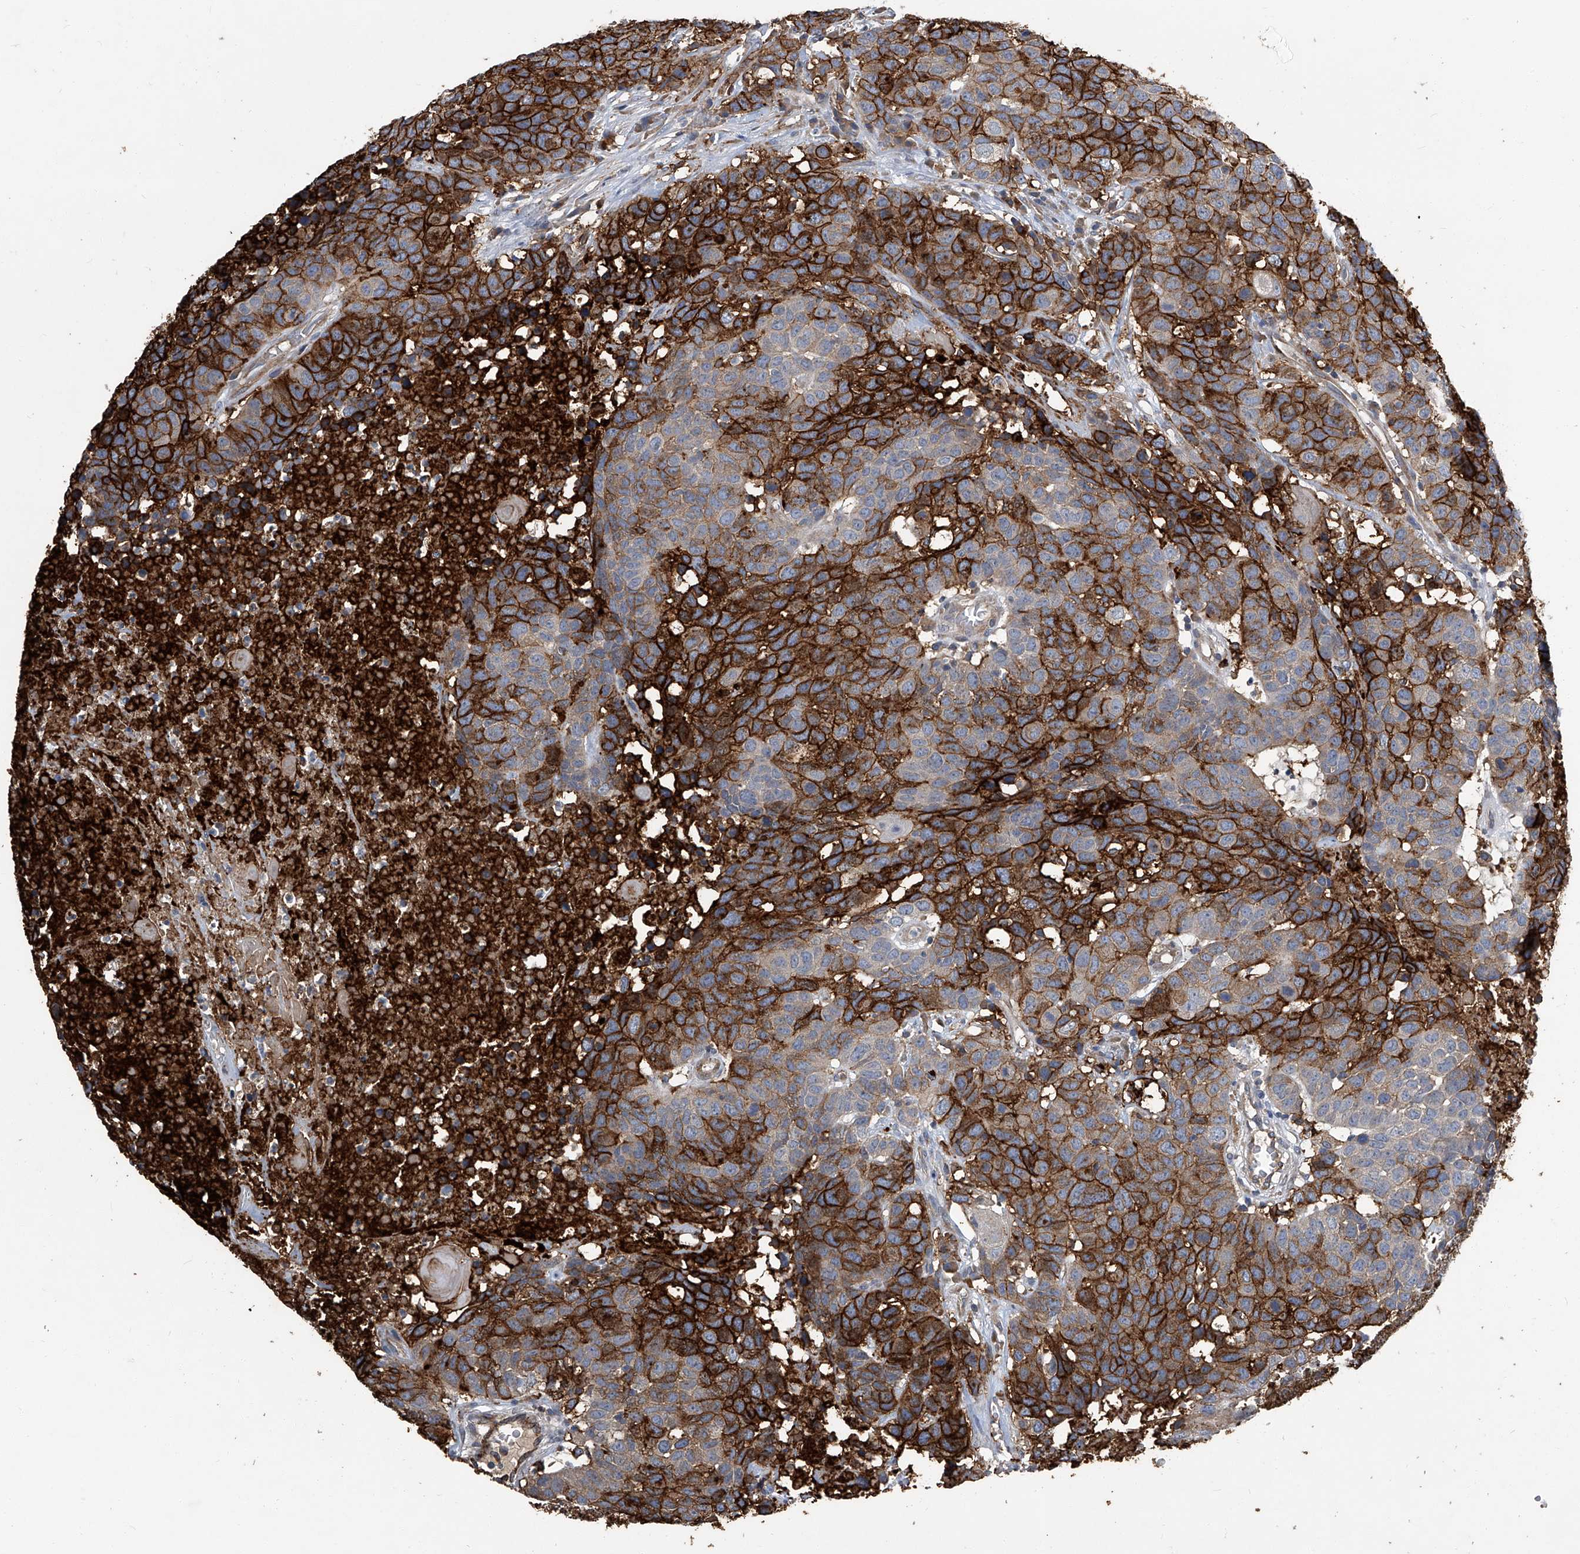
{"staining": {"intensity": "strong", "quantity": "25%-75%", "location": "cytoplasmic/membranous"}, "tissue": "head and neck cancer", "cell_type": "Tumor cells", "image_type": "cancer", "snomed": [{"axis": "morphology", "description": "Squamous cell carcinoma, NOS"}, {"axis": "topography", "description": "Head-Neck"}], "caption": "Brown immunohistochemical staining in head and neck cancer (squamous cell carcinoma) displays strong cytoplasmic/membranous staining in about 25%-75% of tumor cells.", "gene": "FAM167A", "patient": {"sex": "male", "age": 66}}